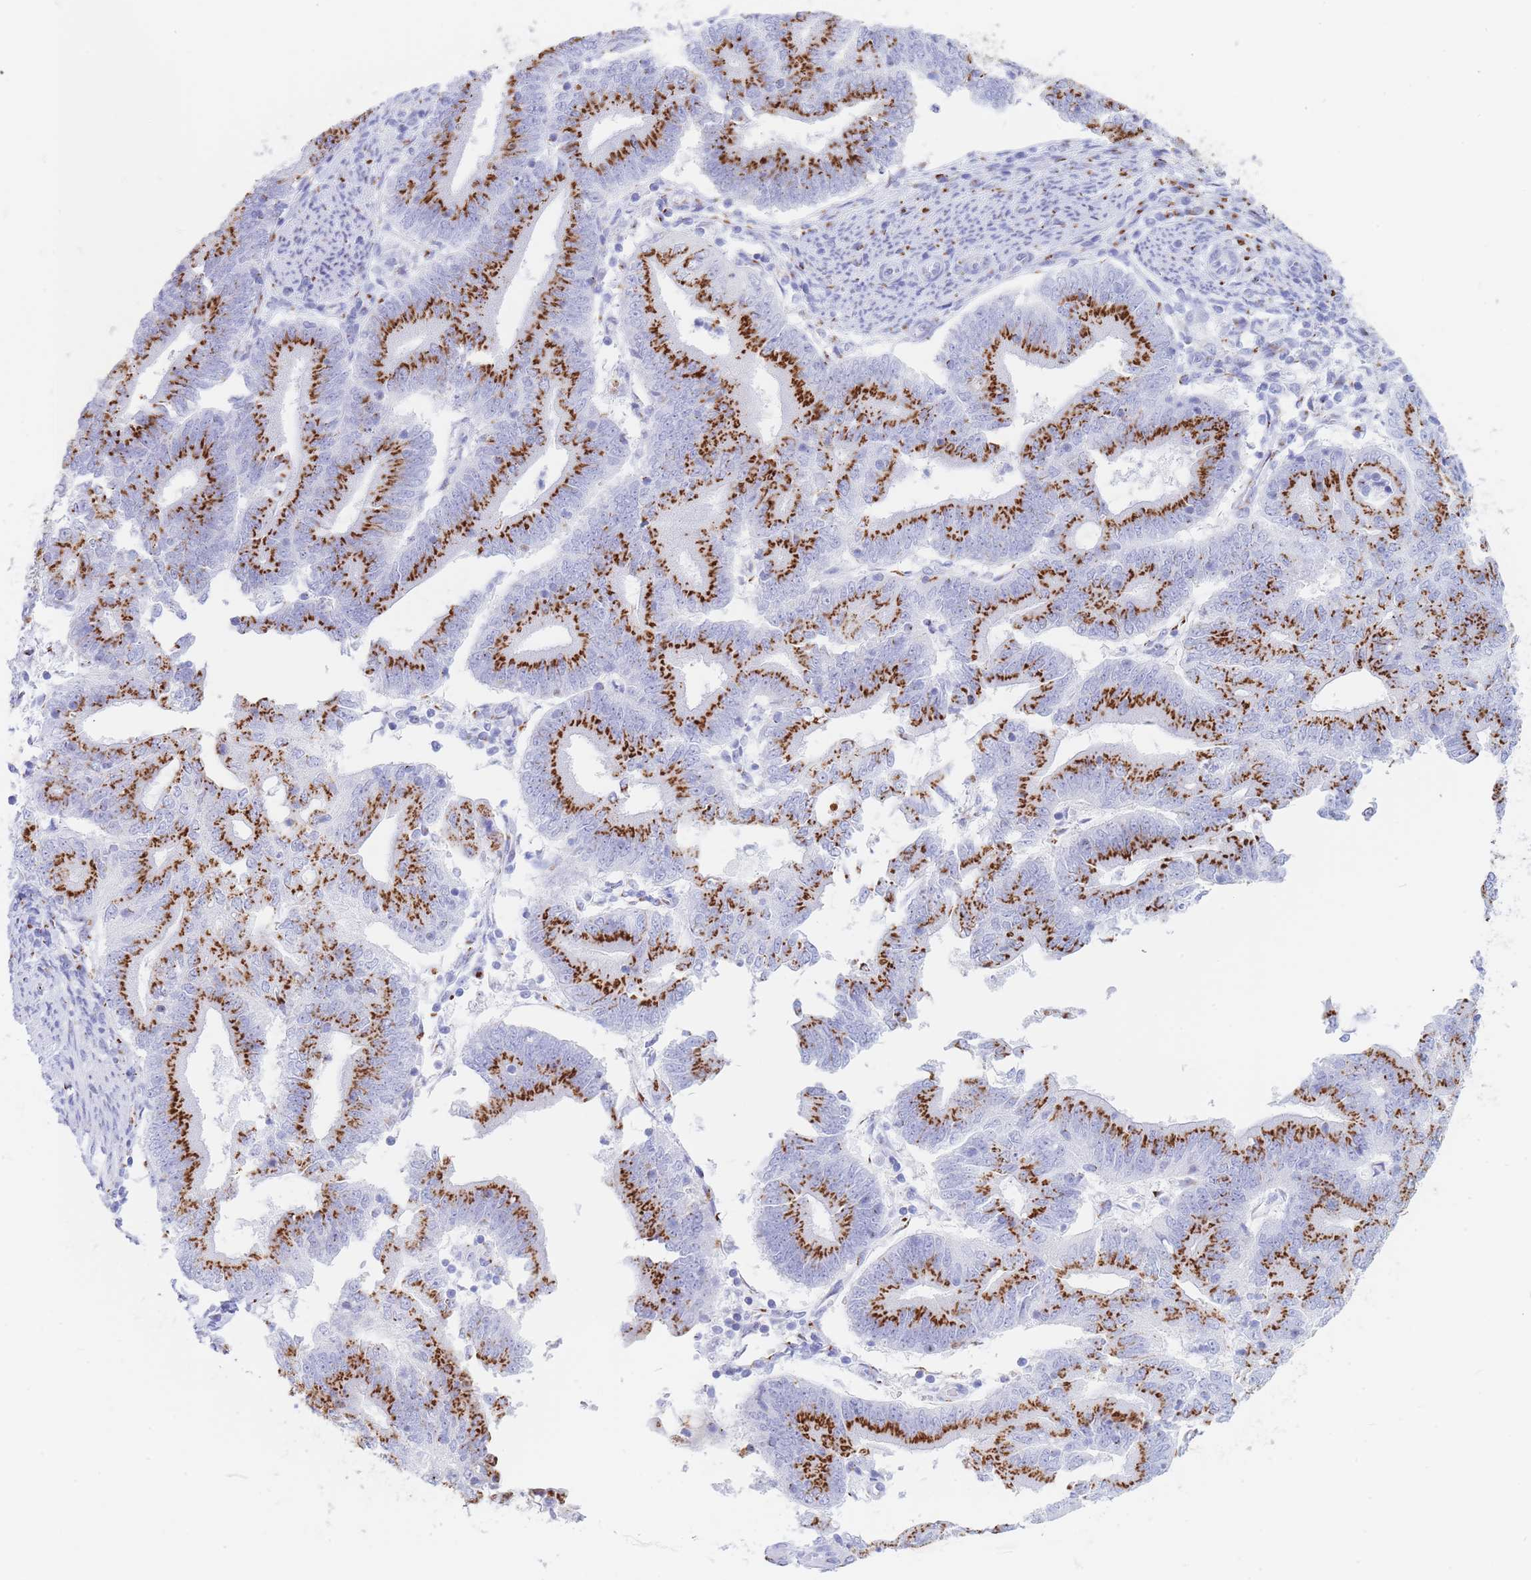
{"staining": {"intensity": "strong", "quantity": ">75%", "location": "cytoplasmic/membranous"}, "tissue": "endometrial cancer", "cell_type": "Tumor cells", "image_type": "cancer", "snomed": [{"axis": "morphology", "description": "Adenocarcinoma, NOS"}, {"axis": "topography", "description": "Endometrium"}], "caption": "Strong cytoplasmic/membranous positivity is seen in about >75% of tumor cells in endometrial cancer (adenocarcinoma).", "gene": "FAM3C", "patient": {"sex": "female", "age": 70}}